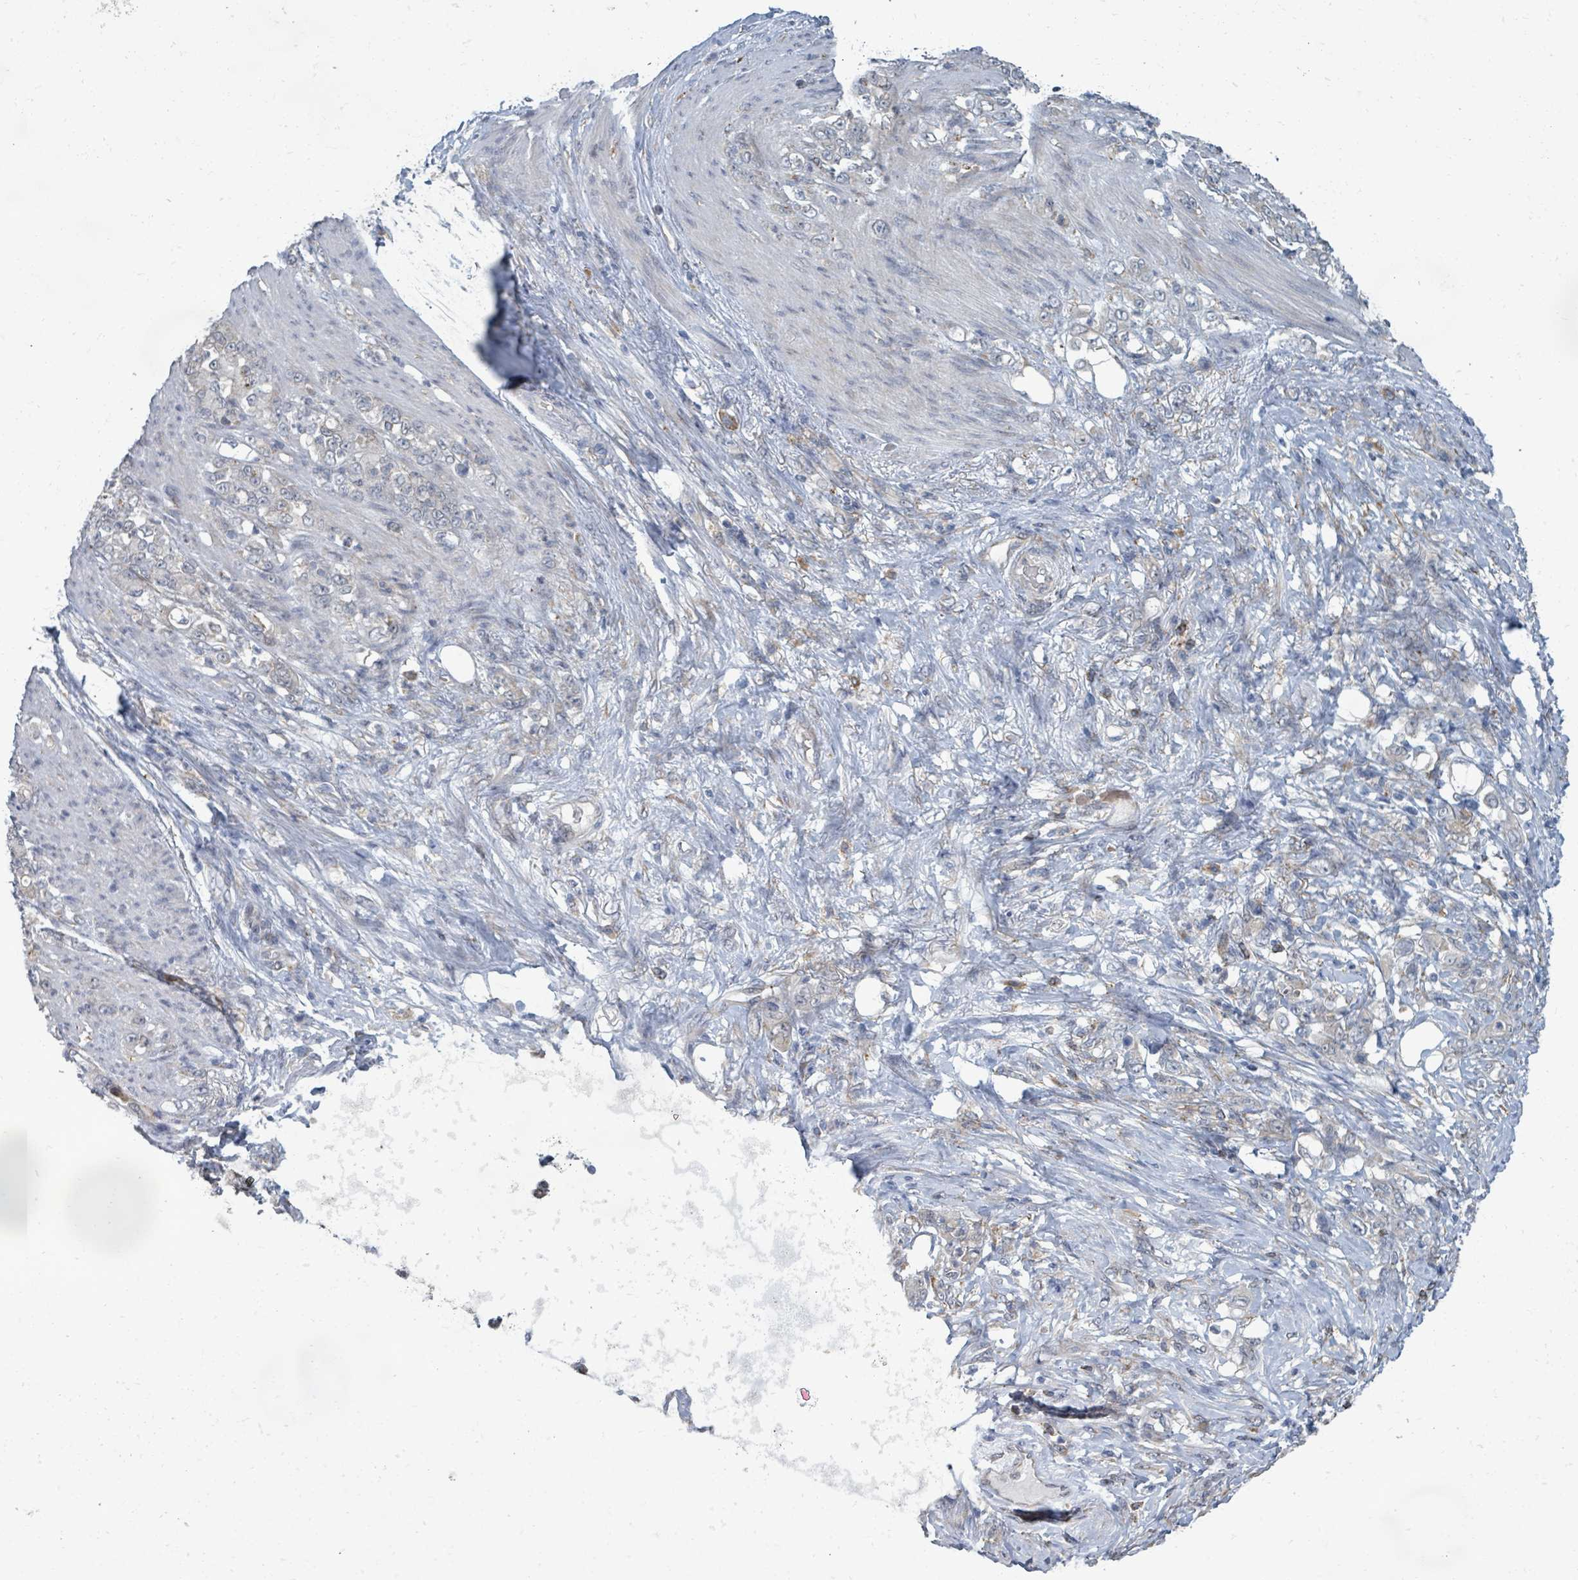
{"staining": {"intensity": "negative", "quantity": "none", "location": "none"}, "tissue": "stomach cancer", "cell_type": "Tumor cells", "image_type": "cancer", "snomed": [{"axis": "morphology", "description": "Adenocarcinoma, NOS"}, {"axis": "topography", "description": "Stomach"}], "caption": "Adenocarcinoma (stomach) was stained to show a protein in brown. There is no significant staining in tumor cells. The staining was performed using DAB (3,3'-diaminobenzidine) to visualize the protein expression in brown, while the nuclei were stained in blue with hematoxylin (Magnification: 20x).", "gene": "SHROOM2", "patient": {"sex": "female", "age": 79}}